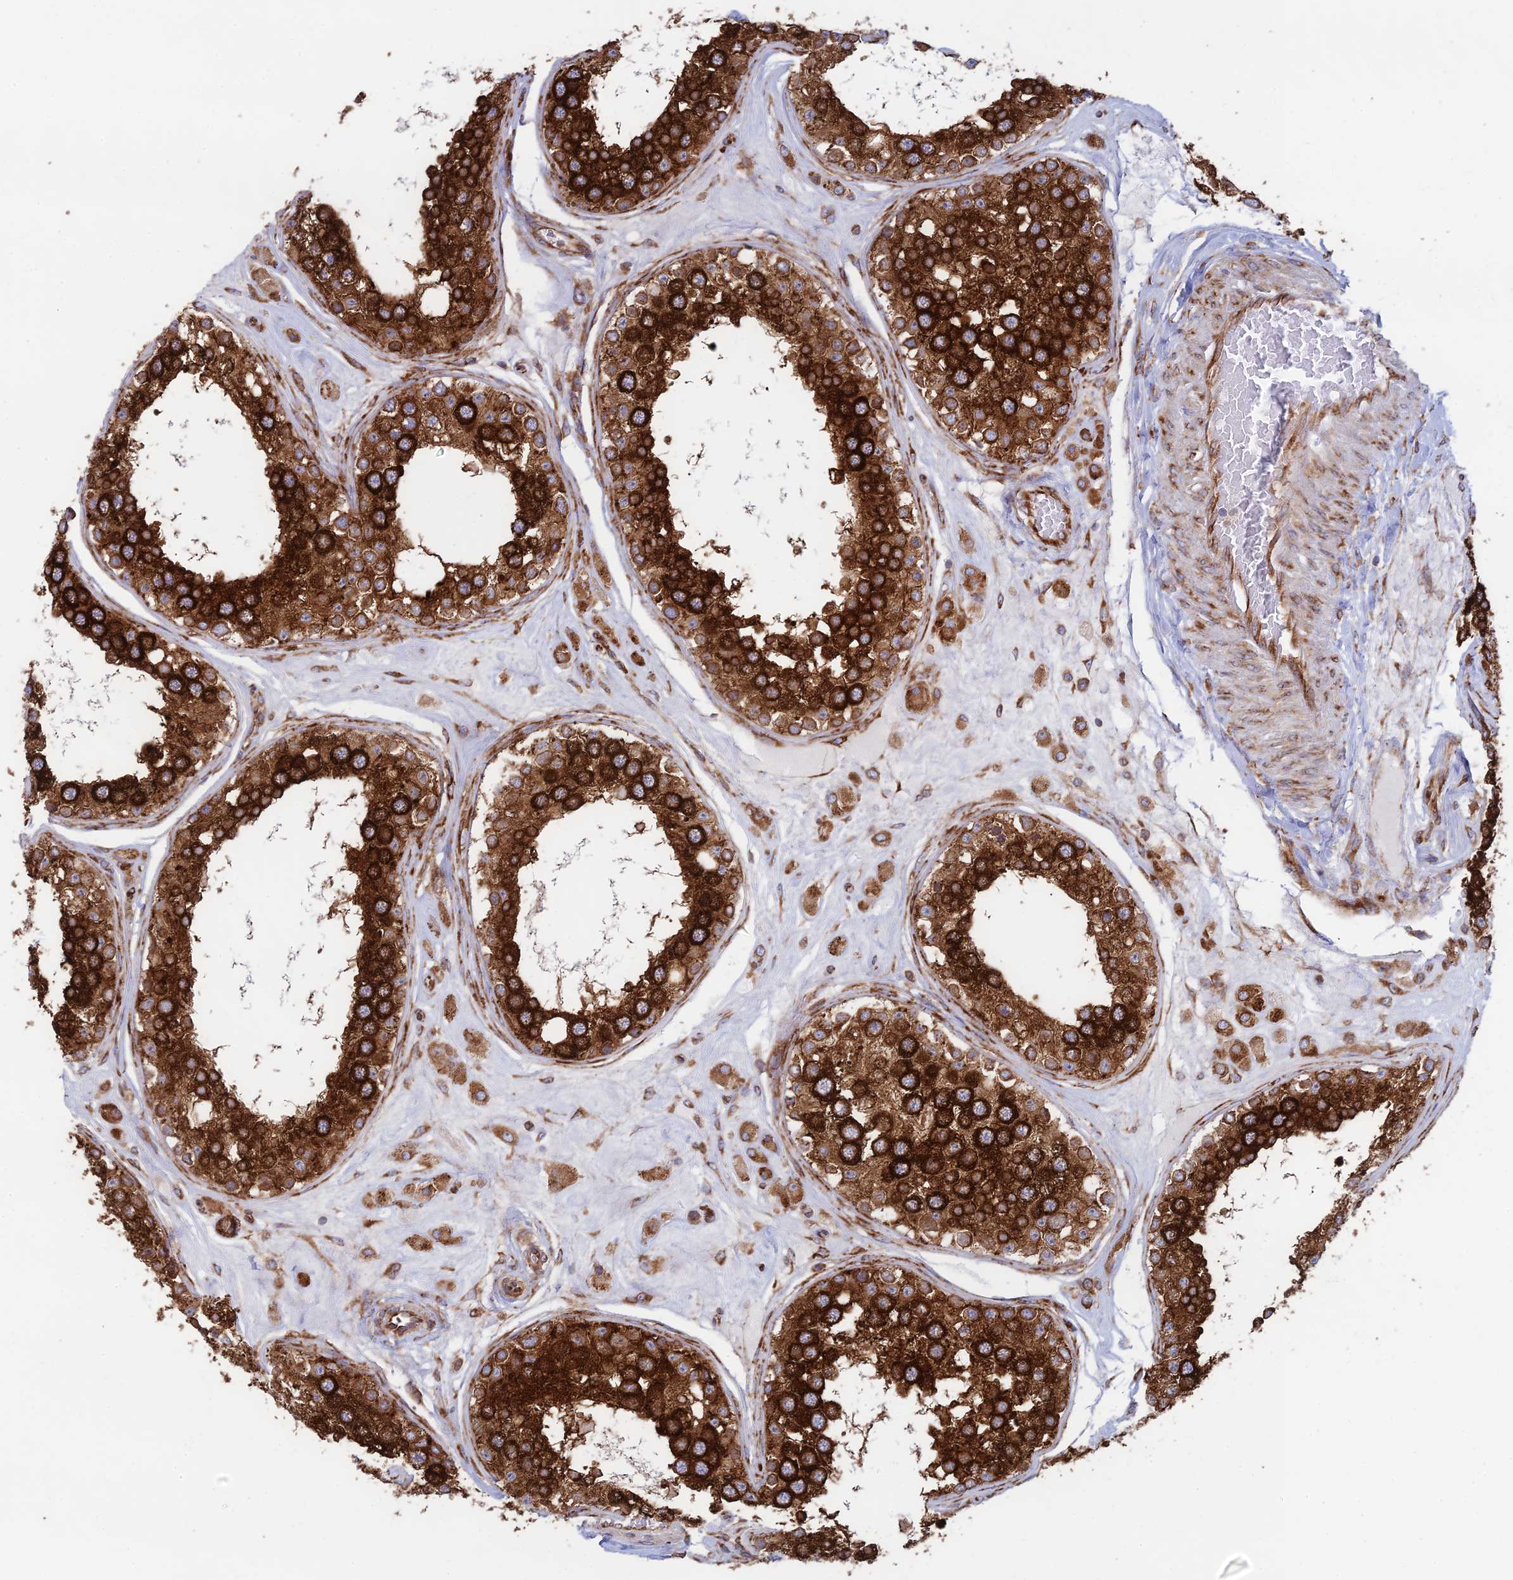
{"staining": {"intensity": "strong", "quantity": ">75%", "location": "cytoplasmic/membranous"}, "tissue": "testis", "cell_type": "Cells in seminiferous ducts", "image_type": "normal", "snomed": [{"axis": "morphology", "description": "Normal tissue, NOS"}, {"axis": "topography", "description": "Testis"}], "caption": "An immunohistochemistry (IHC) micrograph of benign tissue is shown. Protein staining in brown highlights strong cytoplasmic/membranous positivity in testis within cells in seminiferous ducts. The staining was performed using DAB (3,3'-diaminobenzidine) to visualize the protein expression in brown, while the nuclei were stained in blue with hematoxylin (Magnification: 20x).", "gene": "CCDC69", "patient": {"sex": "male", "age": 25}}